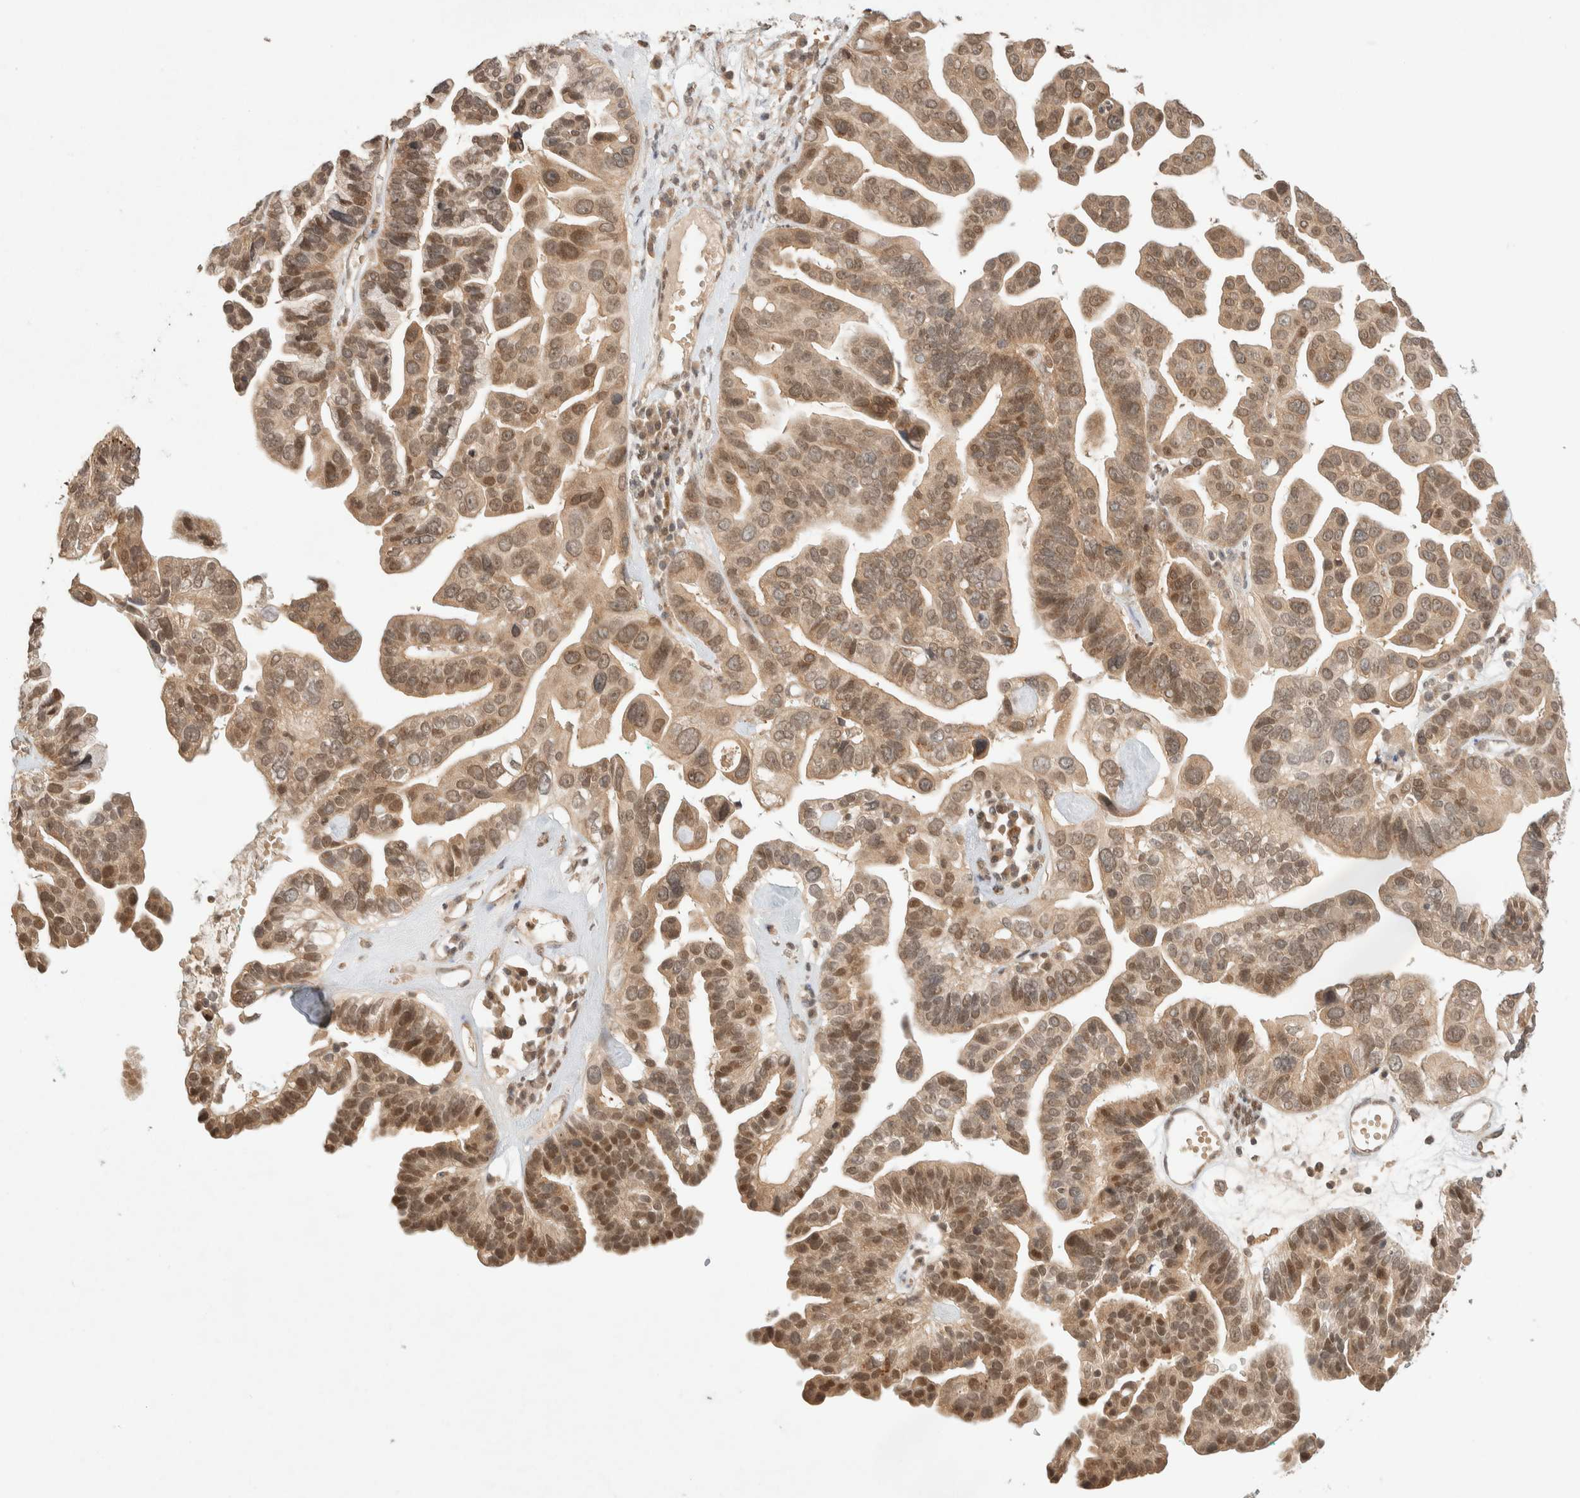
{"staining": {"intensity": "moderate", "quantity": ">75%", "location": "cytoplasmic/membranous,nuclear"}, "tissue": "ovarian cancer", "cell_type": "Tumor cells", "image_type": "cancer", "snomed": [{"axis": "morphology", "description": "Cystadenocarcinoma, serous, NOS"}, {"axis": "topography", "description": "Ovary"}], "caption": "Immunohistochemical staining of ovarian cancer (serous cystadenocarcinoma) displays medium levels of moderate cytoplasmic/membranous and nuclear staining in approximately >75% of tumor cells.", "gene": "THRA", "patient": {"sex": "female", "age": 56}}